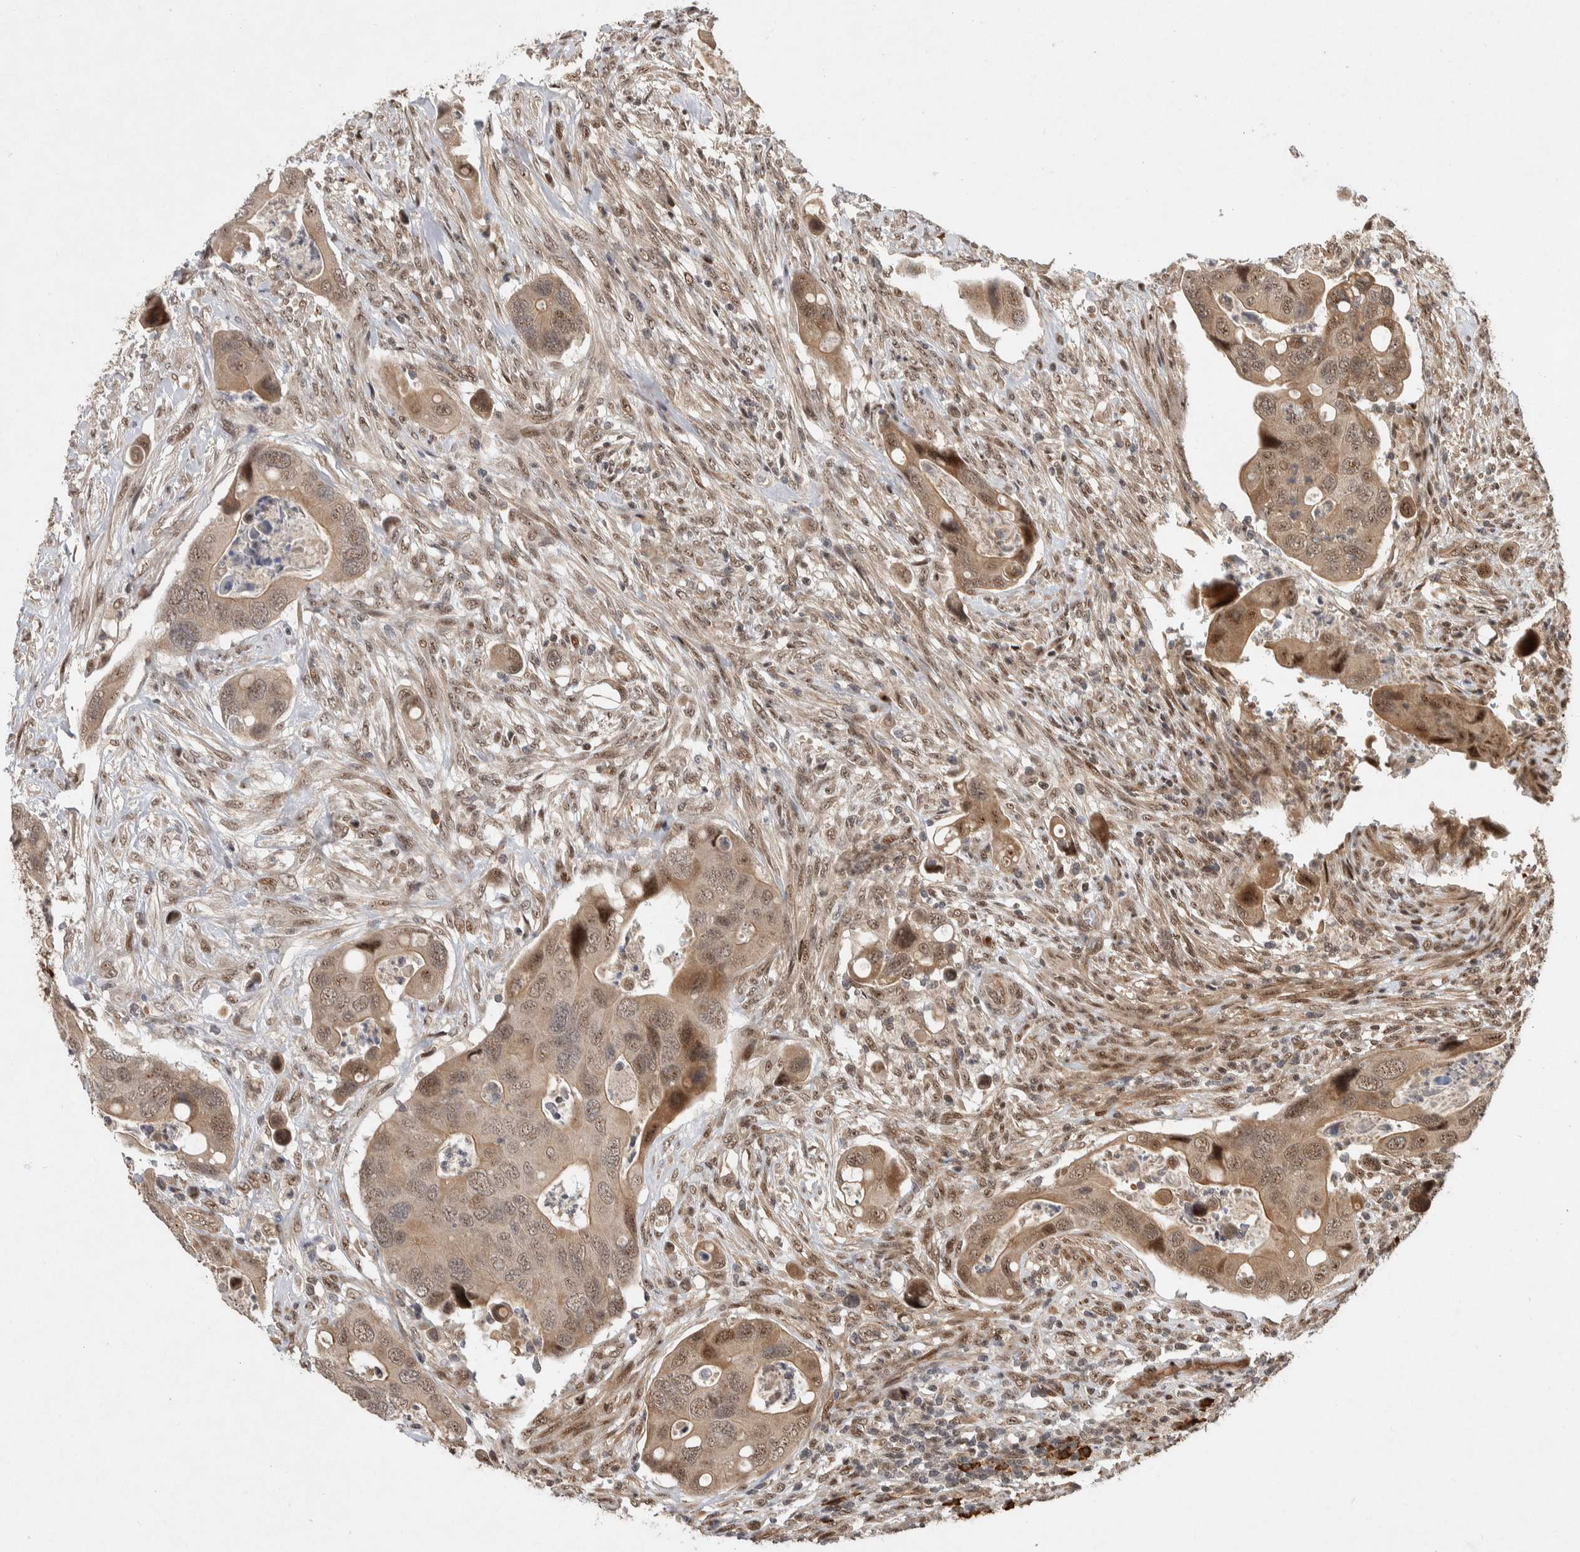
{"staining": {"intensity": "weak", "quantity": ">75%", "location": "cytoplasmic/membranous,nuclear"}, "tissue": "colorectal cancer", "cell_type": "Tumor cells", "image_type": "cancer", "snomed": [{"axis": "morphology", "description": "Adenocarcinoma, NOS"}, {"axis": "topography", "description": "Rectum"}], "caption": "DAB immunohistochemical staining of human colorectal adenocarcinoma displays weak cytoplasmic/membranous and nuclear protein staining in approximately >75% of tumor cells. (DAB (3,3'-diaminobenzidine) IHC with brightfield microscopy, high magnification).", "gene": "TOR1B", "patient": {"sex": "female", "age": 57}}